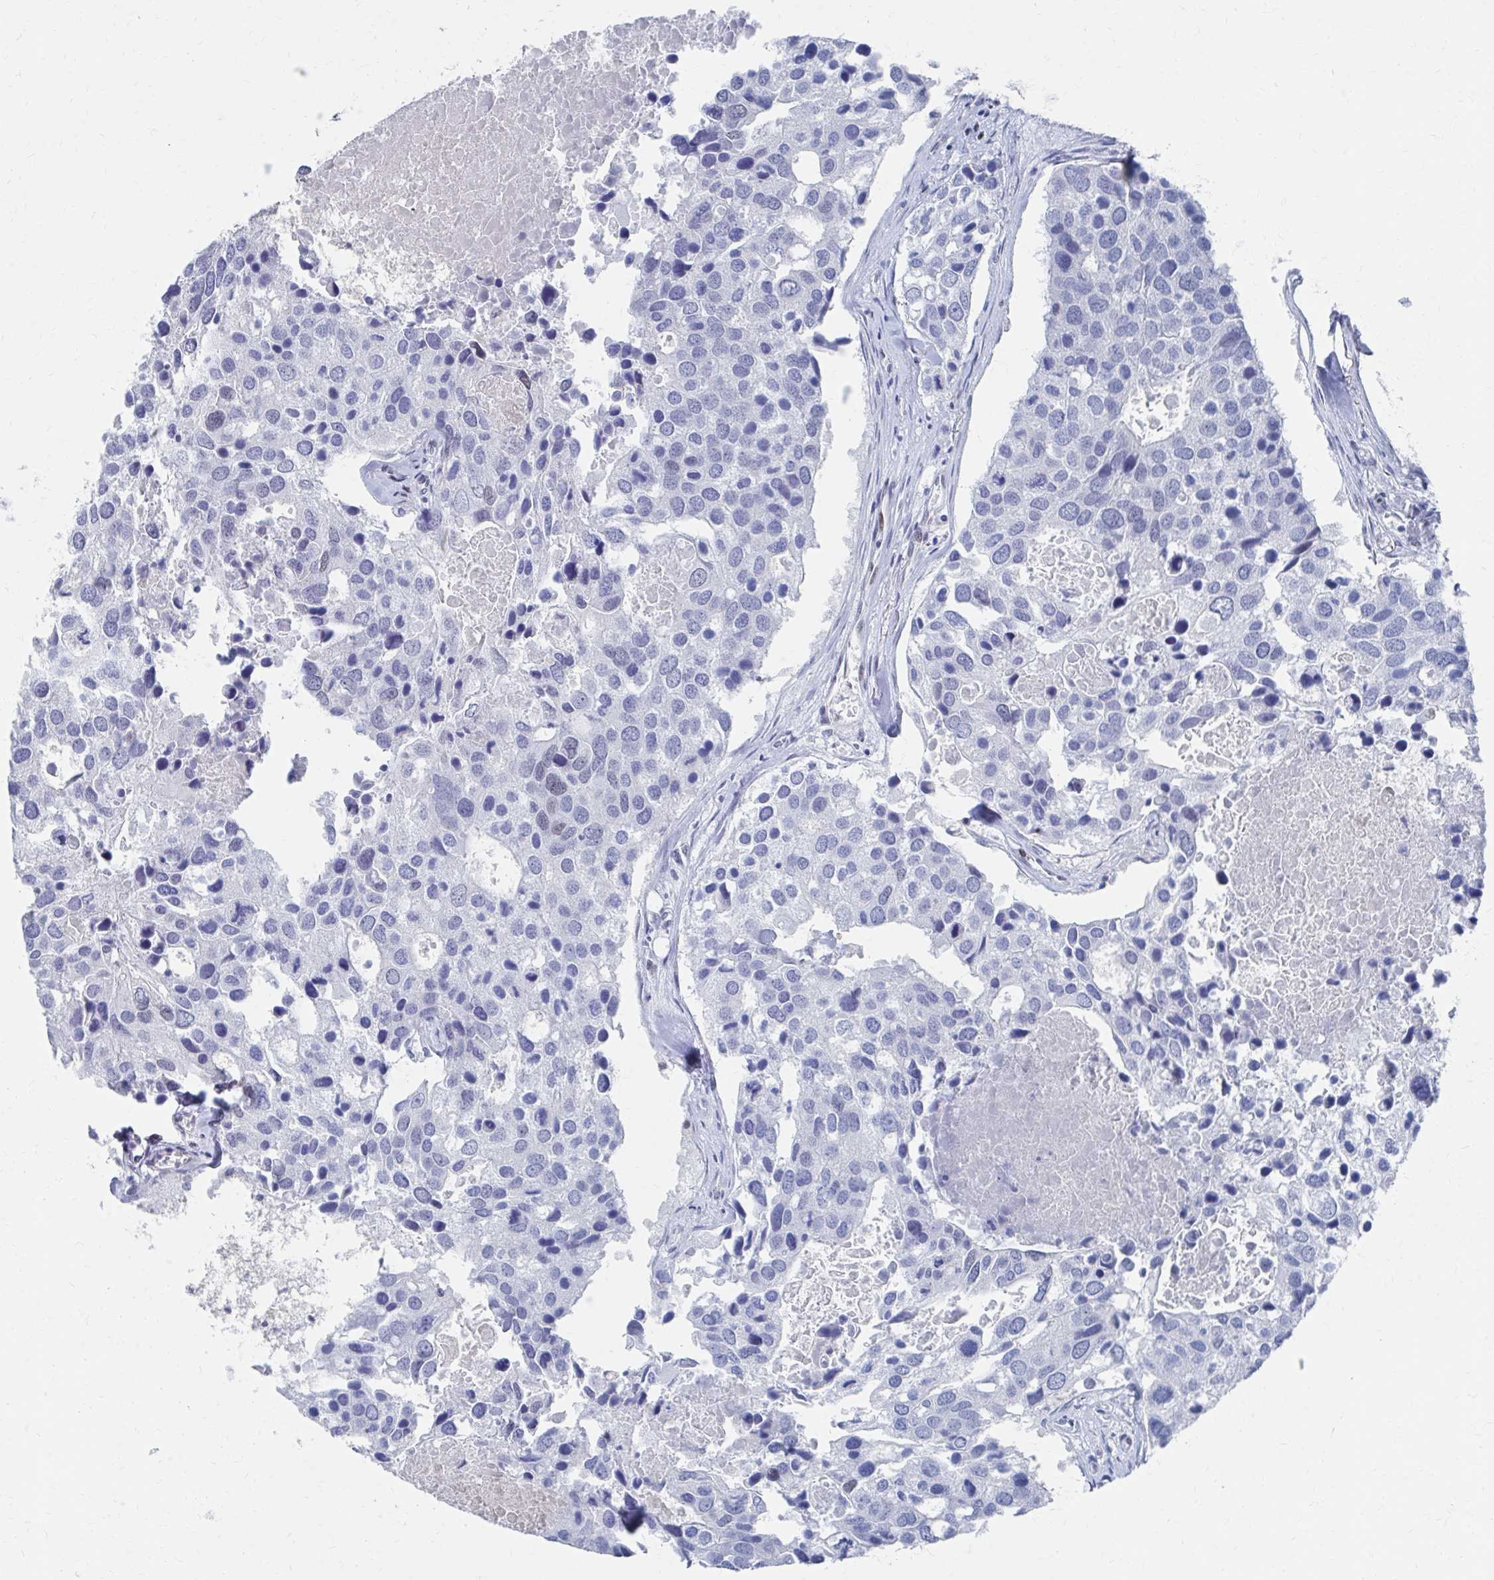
{"staining": {"intensity": "negative", "quantity": "none", "location": "none"}, "tissue": "breast cancer", "cell_type": "Tumor cells", "image_type": "cancer", "snomed": [{"axis": "morphology", "description": "Duct carcinoma"}, {"axis": "topography", "description": "Breast"}], "caption": "Protein analysis of breast cancer (intraductal carcinoma) reveals no significant expression in tumor cells.", "gene": "CDIN1", "patient": {"sex": "female", "age": 83}}